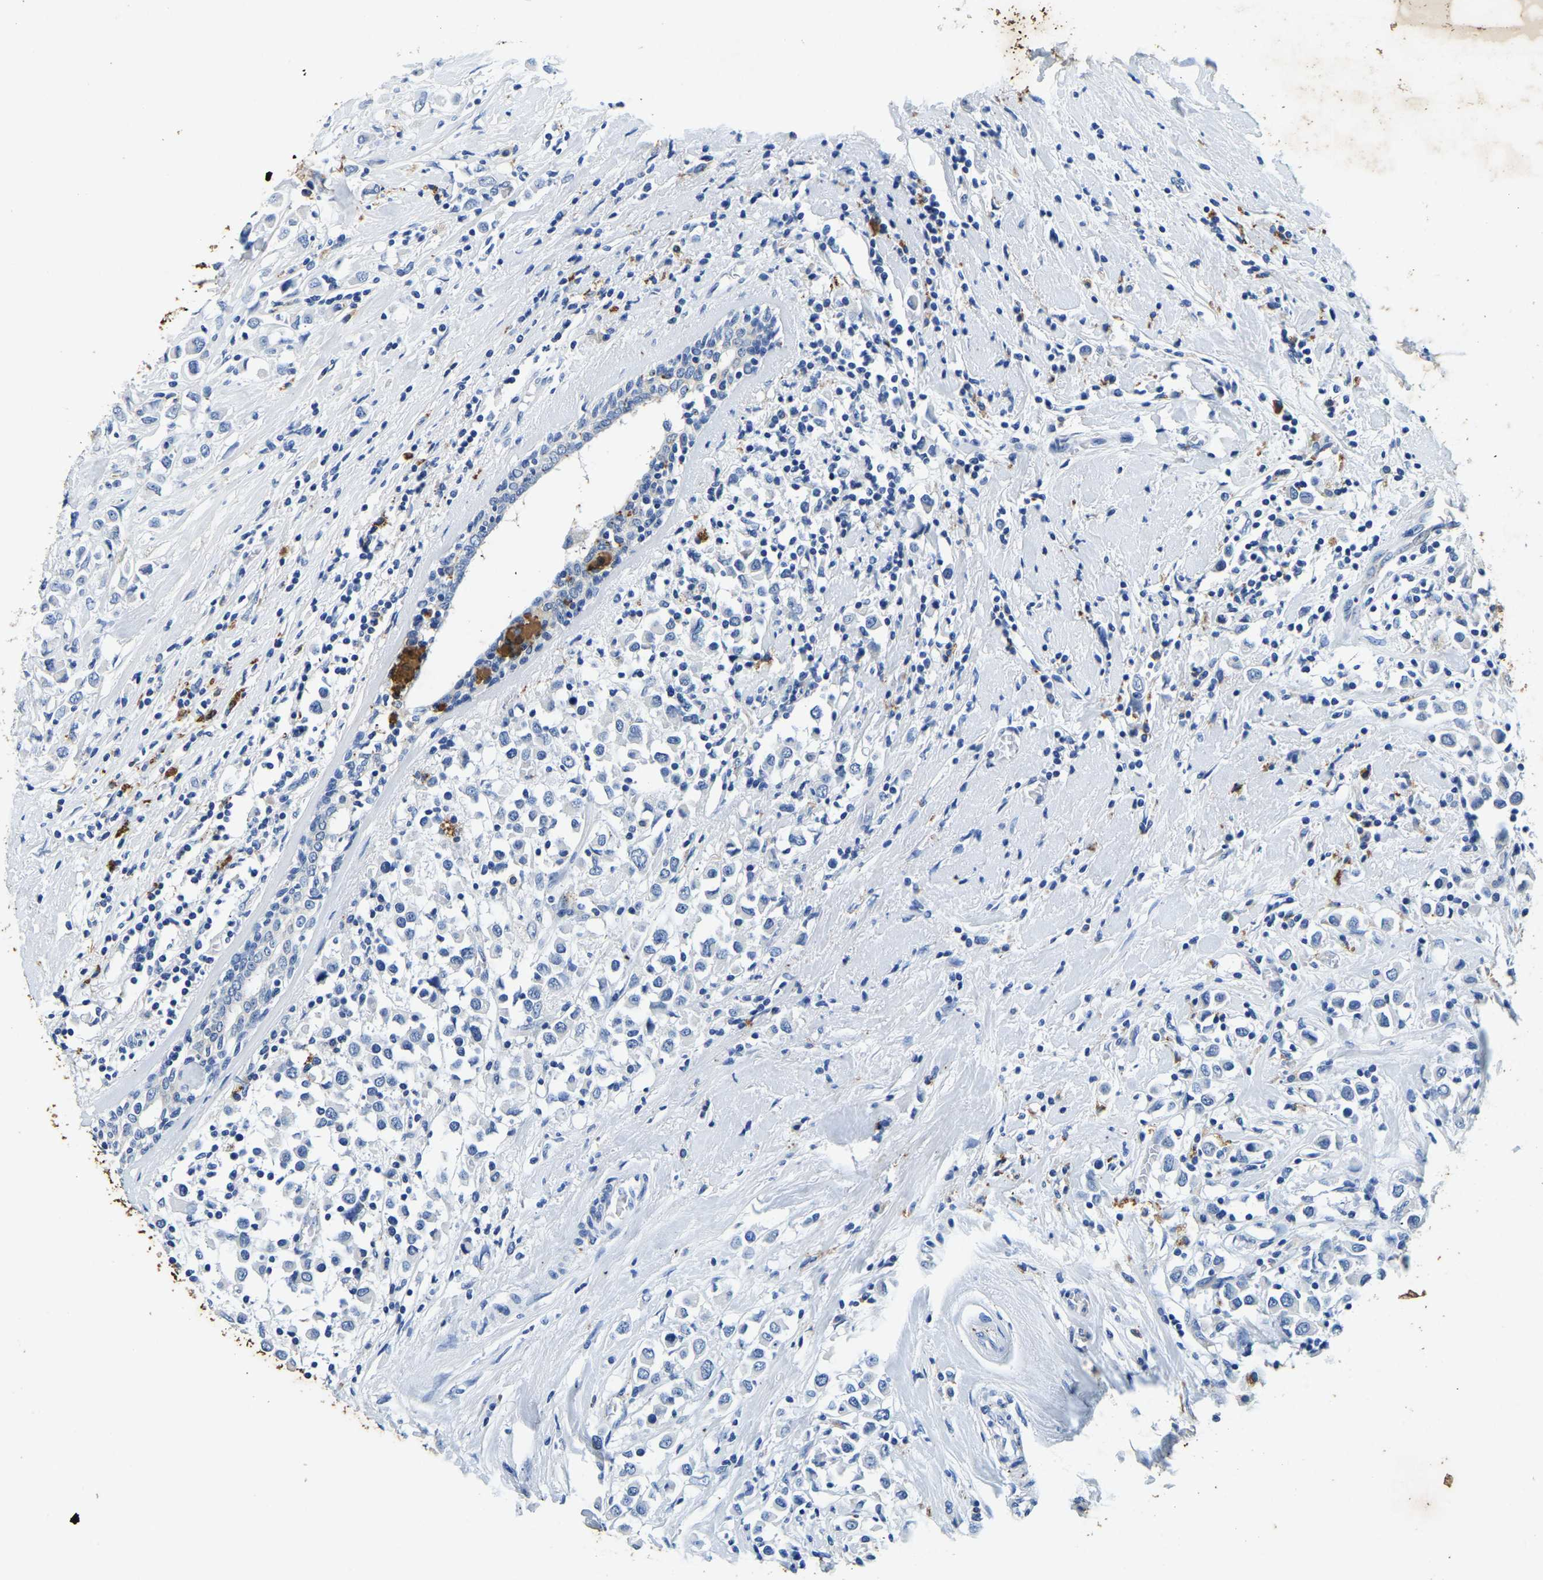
{"staining": {"intensity": "negative", "quantity": "none", "location": "none"}, "tissue": "breast cancer", "cell_type": "Tumor cells", "image_type": "cancer", "snomed": [{"axis": "morphology", "description": "Duct carcinoma"}, {"axis": "topography", "description": "Breast"}], "caption": "Immunohistochemistry image of infiltrating ductal carcinoma (breast) stained for a protein (brown), which exhibits no expression in tumor cells.", "gene": "UBN2", "patient": {"sex": "female", "age": 61}}